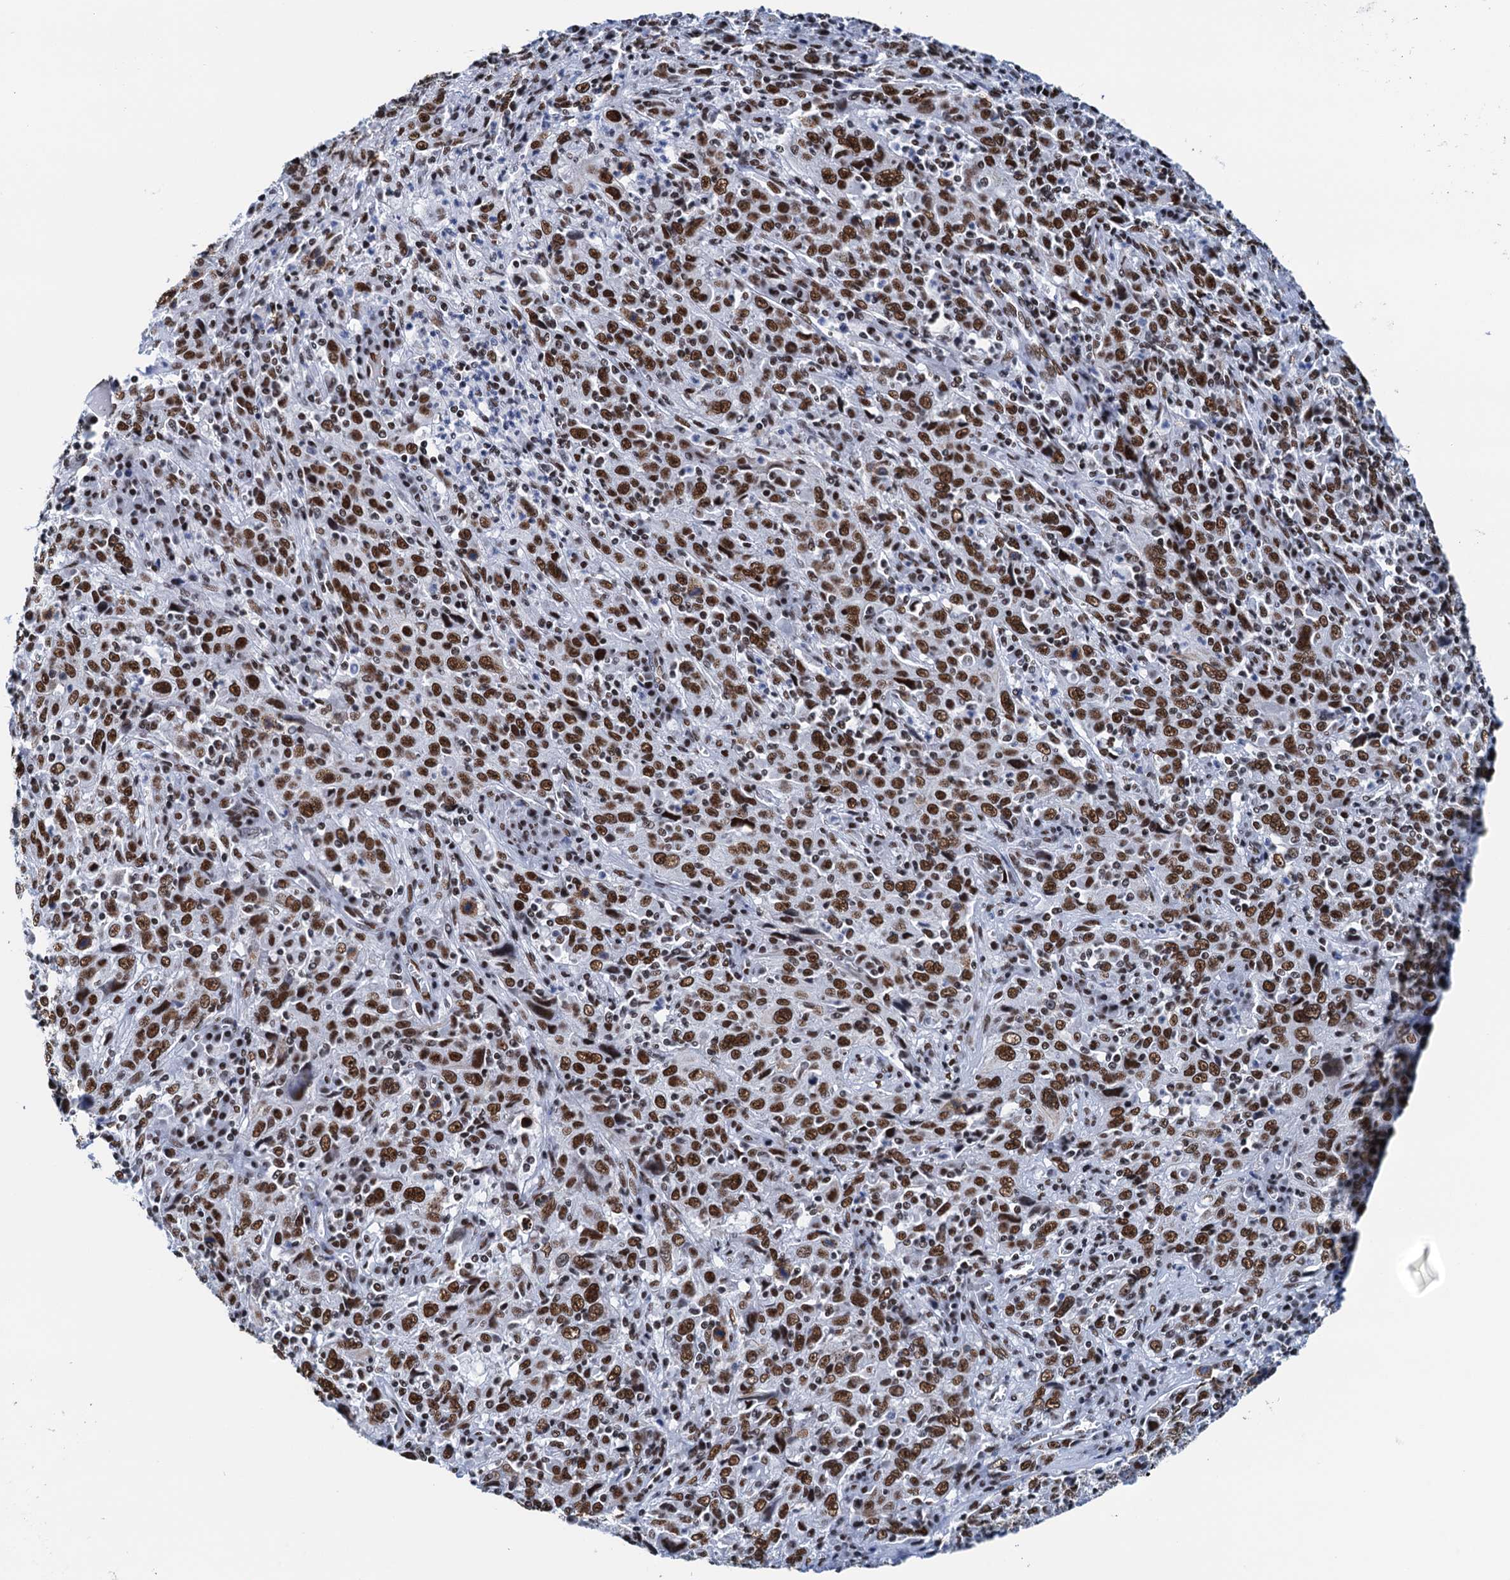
{"staining": {"intensity": "strong", "quantity": ">75%", "location": "nuclear"}, "tissue": "cervical cancer", "cell_type": "Tumor cells", "image_type": "cancer", "snomed": [{"axis": "morphology", "description": "Squamous cell carcinoma, NOS"}, {"axis": "topography", "description": "Cervix"}], "caption": "Human cervical squamous cell carcinoma stained with a protein marker shows strong staining in tumor cells.", "gene": "SLTM", "patient": {"sex": "female", "age": 46}}